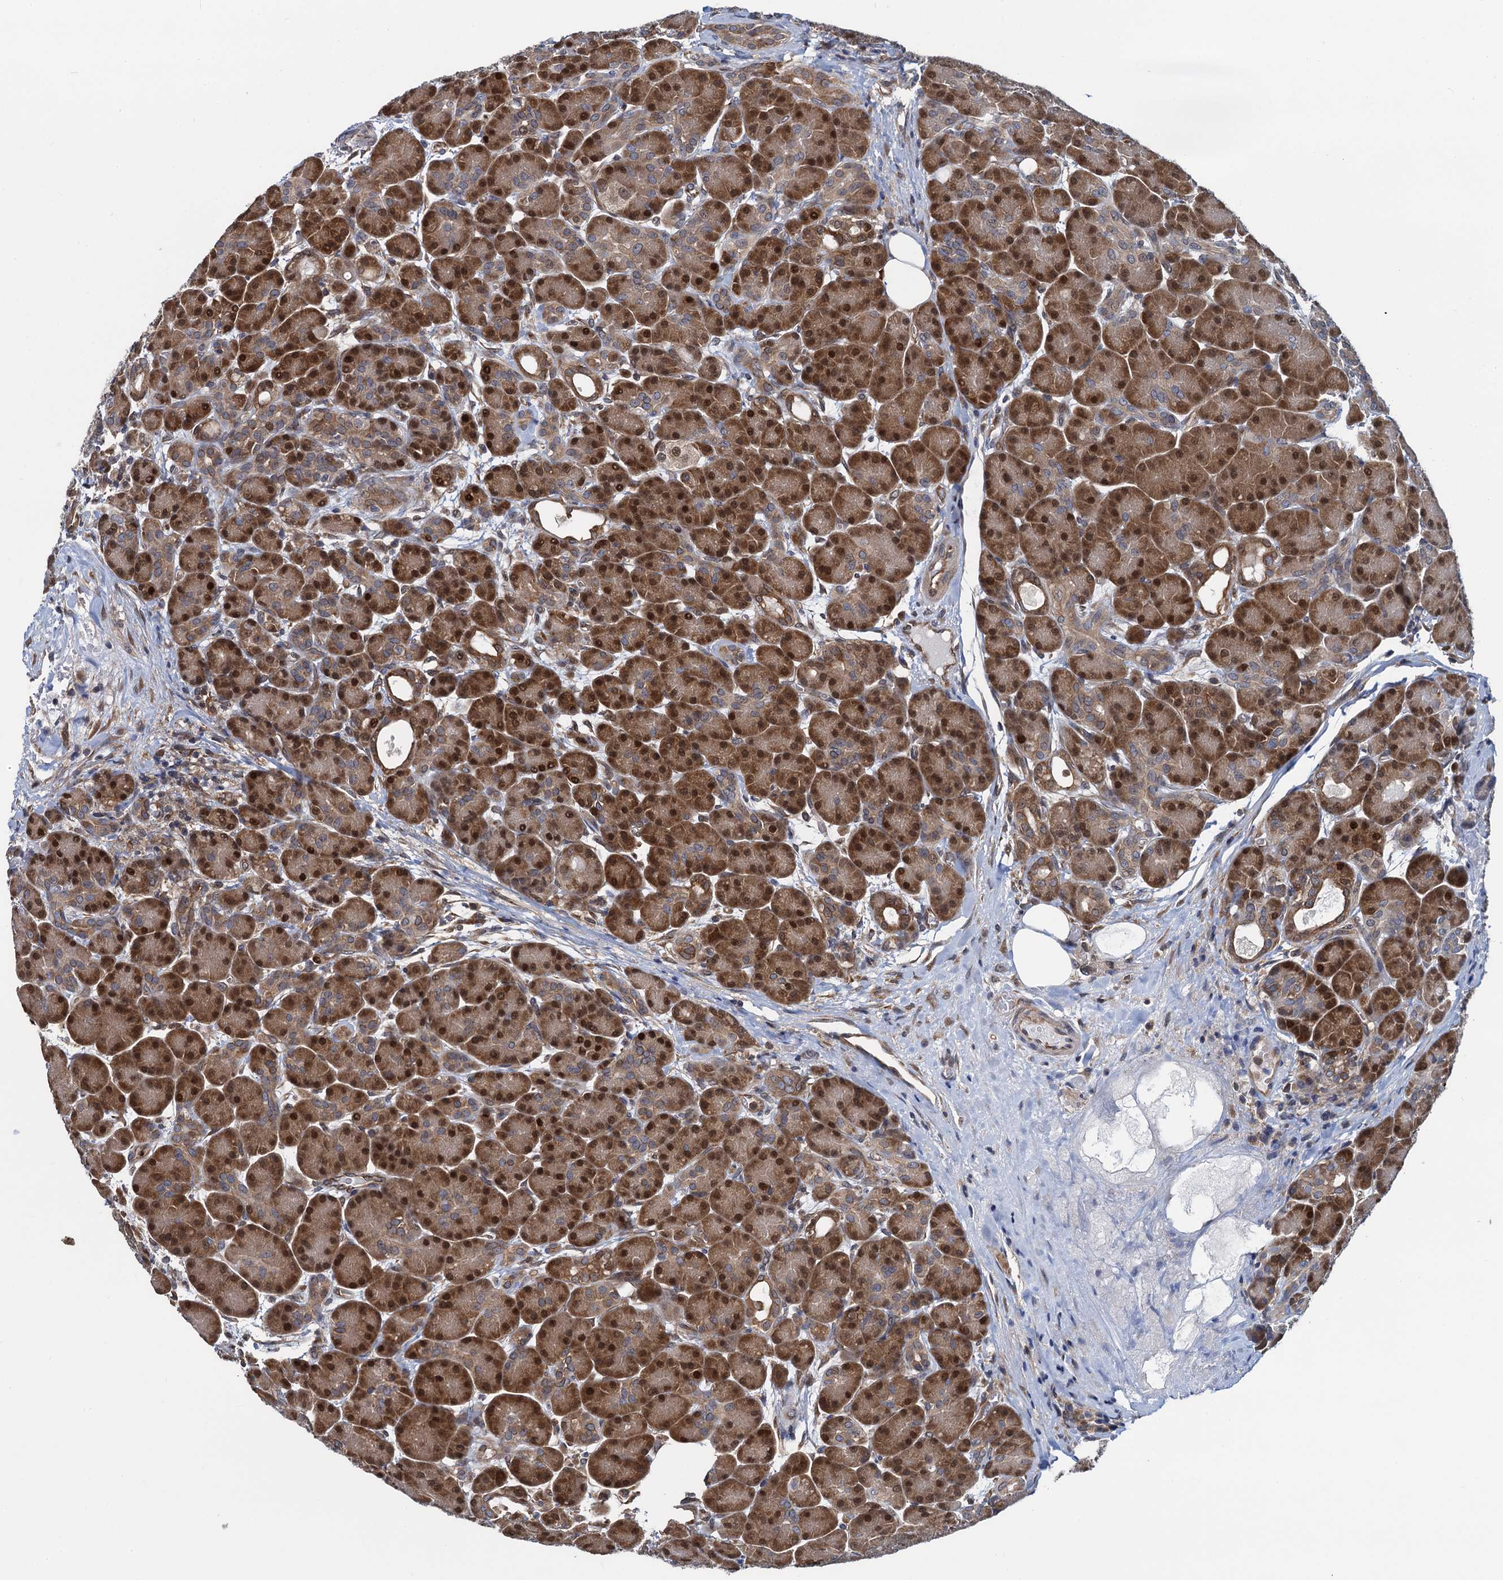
{"staining": {"intensity": "moderate", "quantity": ">75%", "location": "cytoplasmic/membranous,nuclear"}, "tissue": "pancreas", "cell_type": "Exocrine glandular cells", "image_type": "normal", "snomed": [{"axis": "morphology", "description": "Normal tissue, NOS"}, {"axis": "topography", "description": "Pancreas"}], "caption": "A high-resolution micrograph shows immunohistochemistry (IHC) staining of benign pancreas, which displays moderate cytoplasmic/membranous,nuclear expression in approximately >75% of exocrine glandular cells. Using DAB (3,3'-diaminobenzidine) (brown) and hematoxylin (blue) stains, captured at high magnification using brightfield microscopy.", "gene": "RNF125", "patient": {"sex": "male", "age": 63}}